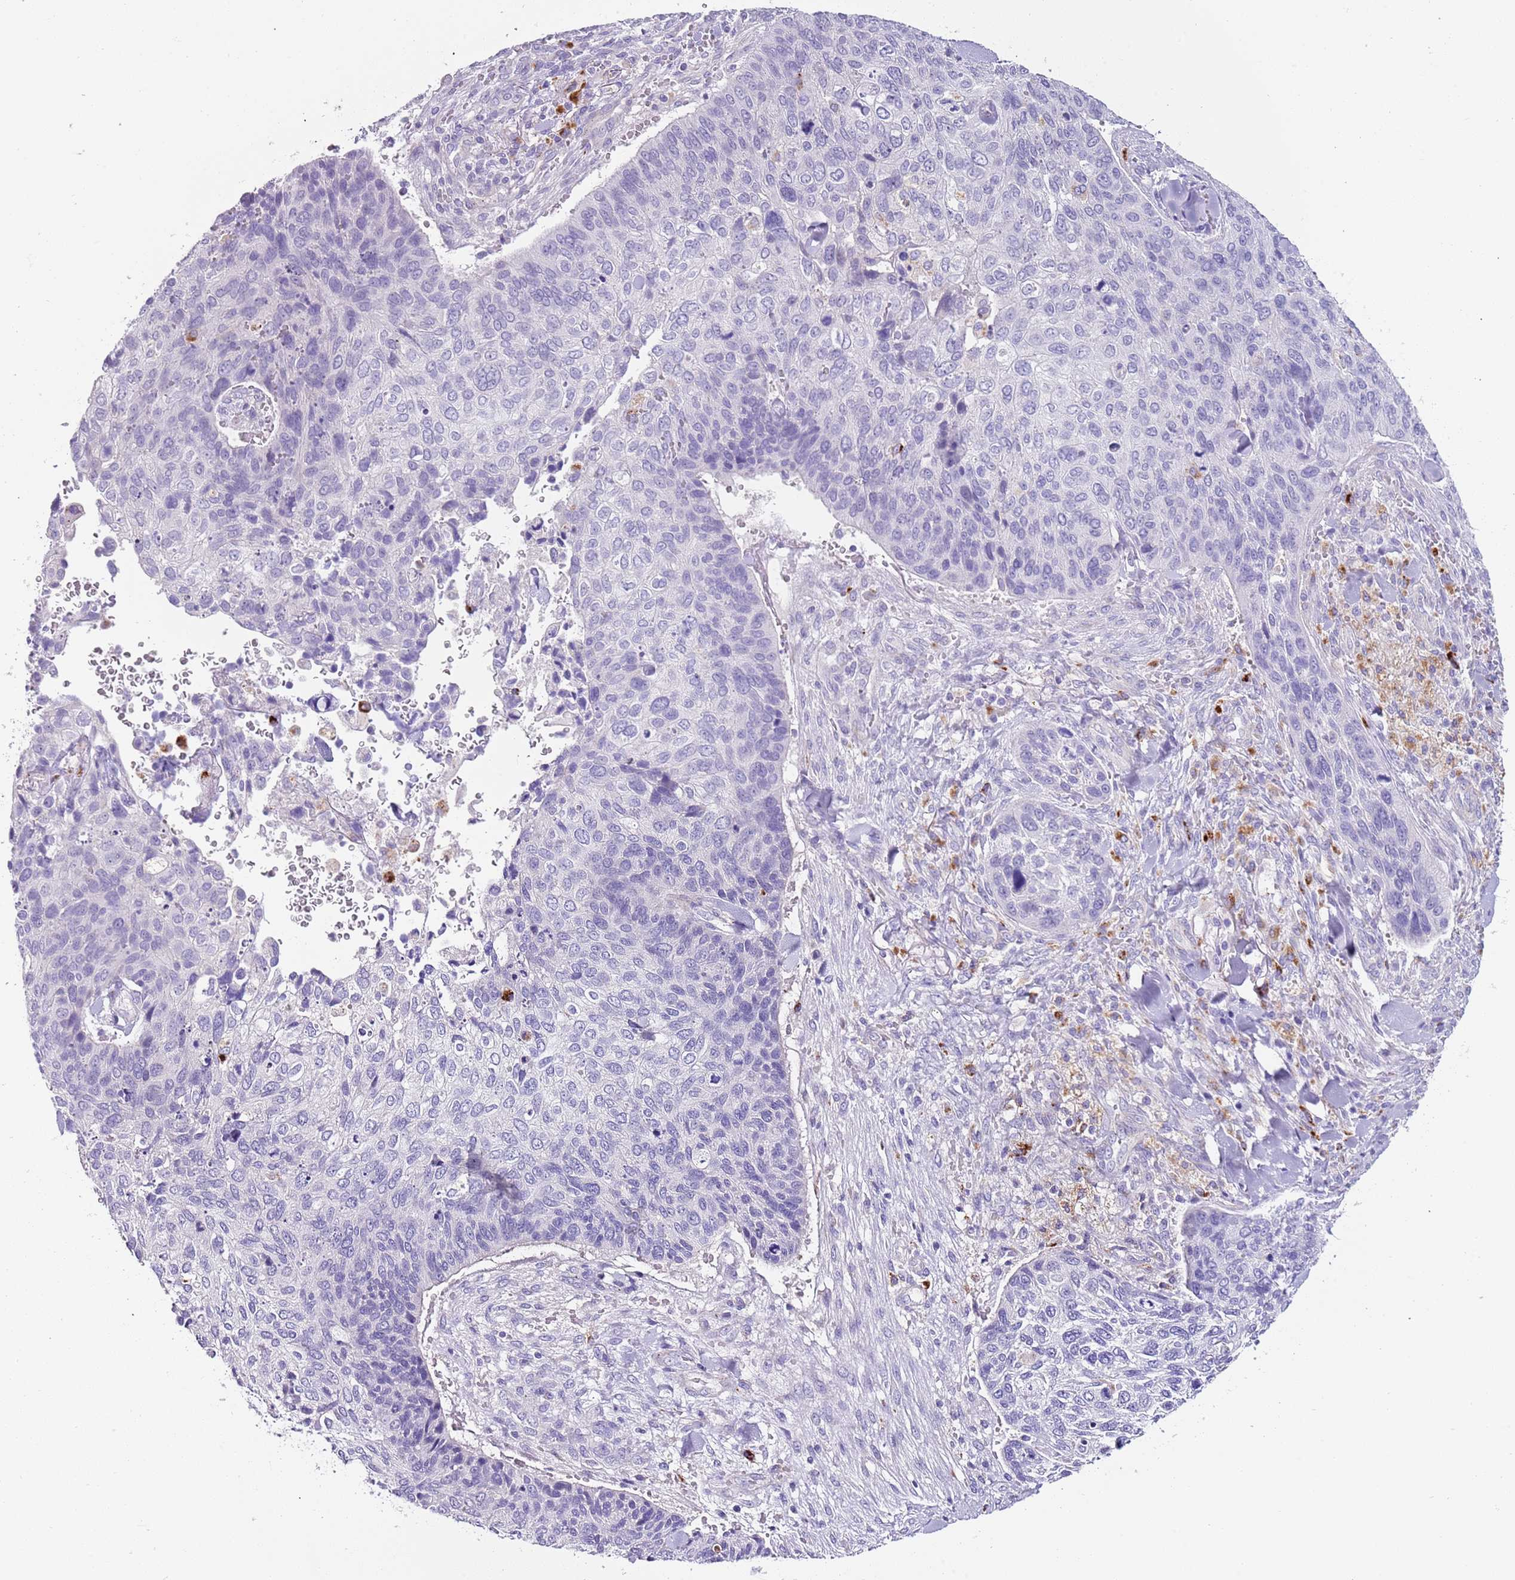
{"staining": {"intensity": "negative", "quantity": "none", "location": "none"}, "tissue": "skin cancer", "cell_type": "Tumor cells", "image_type": "cancer", "snomed": [{"axis": "morphology", "description": "Basal cell carcinoma"}, {"axis": "topography", "description": "Skin"}], "caption": "High power microscopy image of an immunohistochemistry micrograph of skin cancer, revealing no significant positivity in tumor cells.", "gene": "LRRN3", "patient": {"sex": "female", "age": 74}}